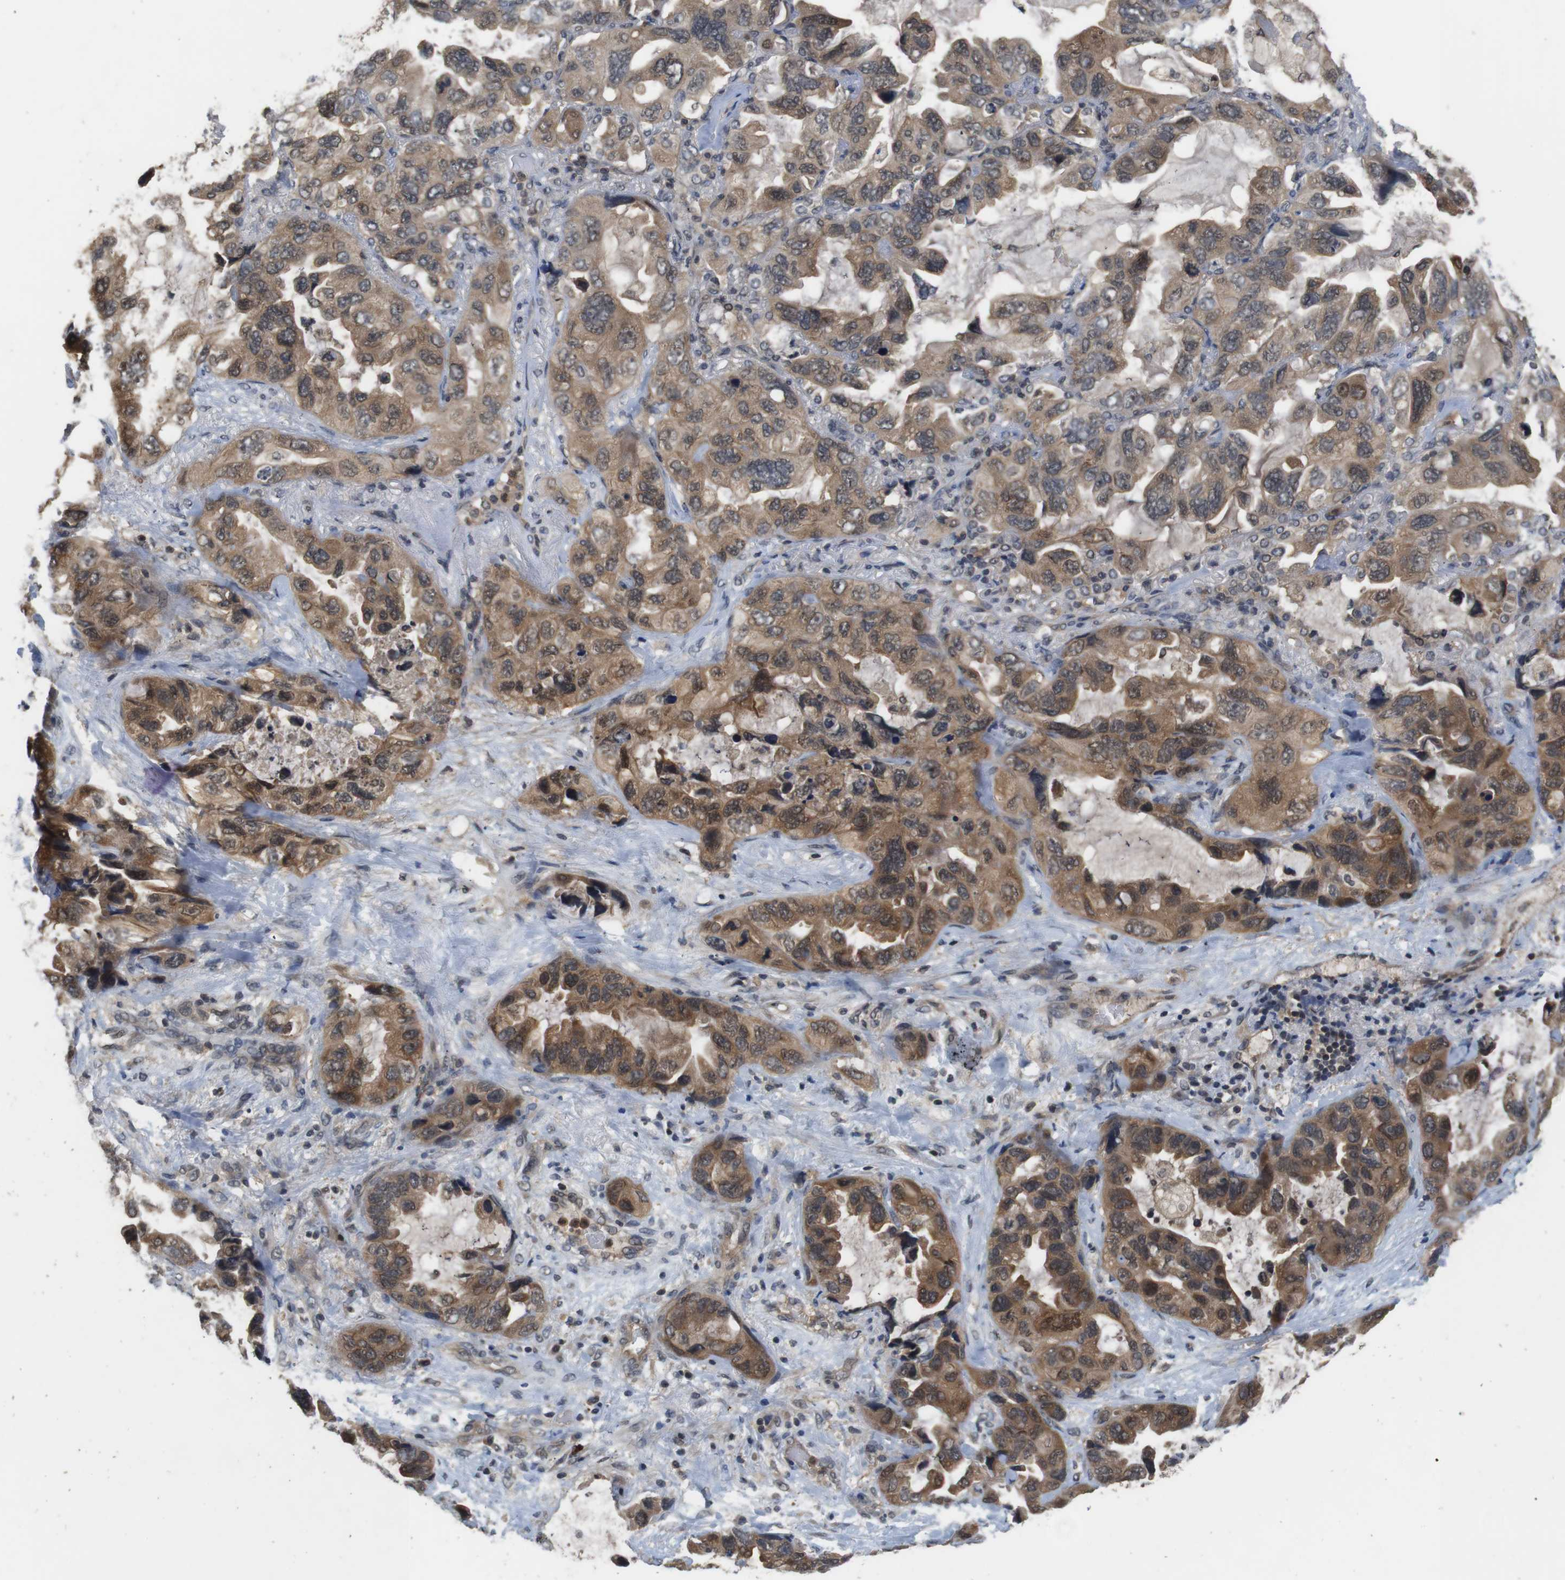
{"staining": {"intensity": "moderate", "quantity": ">75%", "location": "cytoplasmic/membranous"}, "tissue": "lung cancer", "cell_type": "Tumor cells", "image_type": "cancer", "snomed": [{"axis": "morphology", "description": "Squamous cell carcinoma, NOS"}, {"axis": "topography", "description": "Lung"}], "caption": "DAB immunohistochemical staining of lung cancer demonstrates moderate cytoplasmic/membranous protein positivity in about >75% of tumor cells.", "gene": "FADD", "patient": {"sex": "female", "age": 73}}